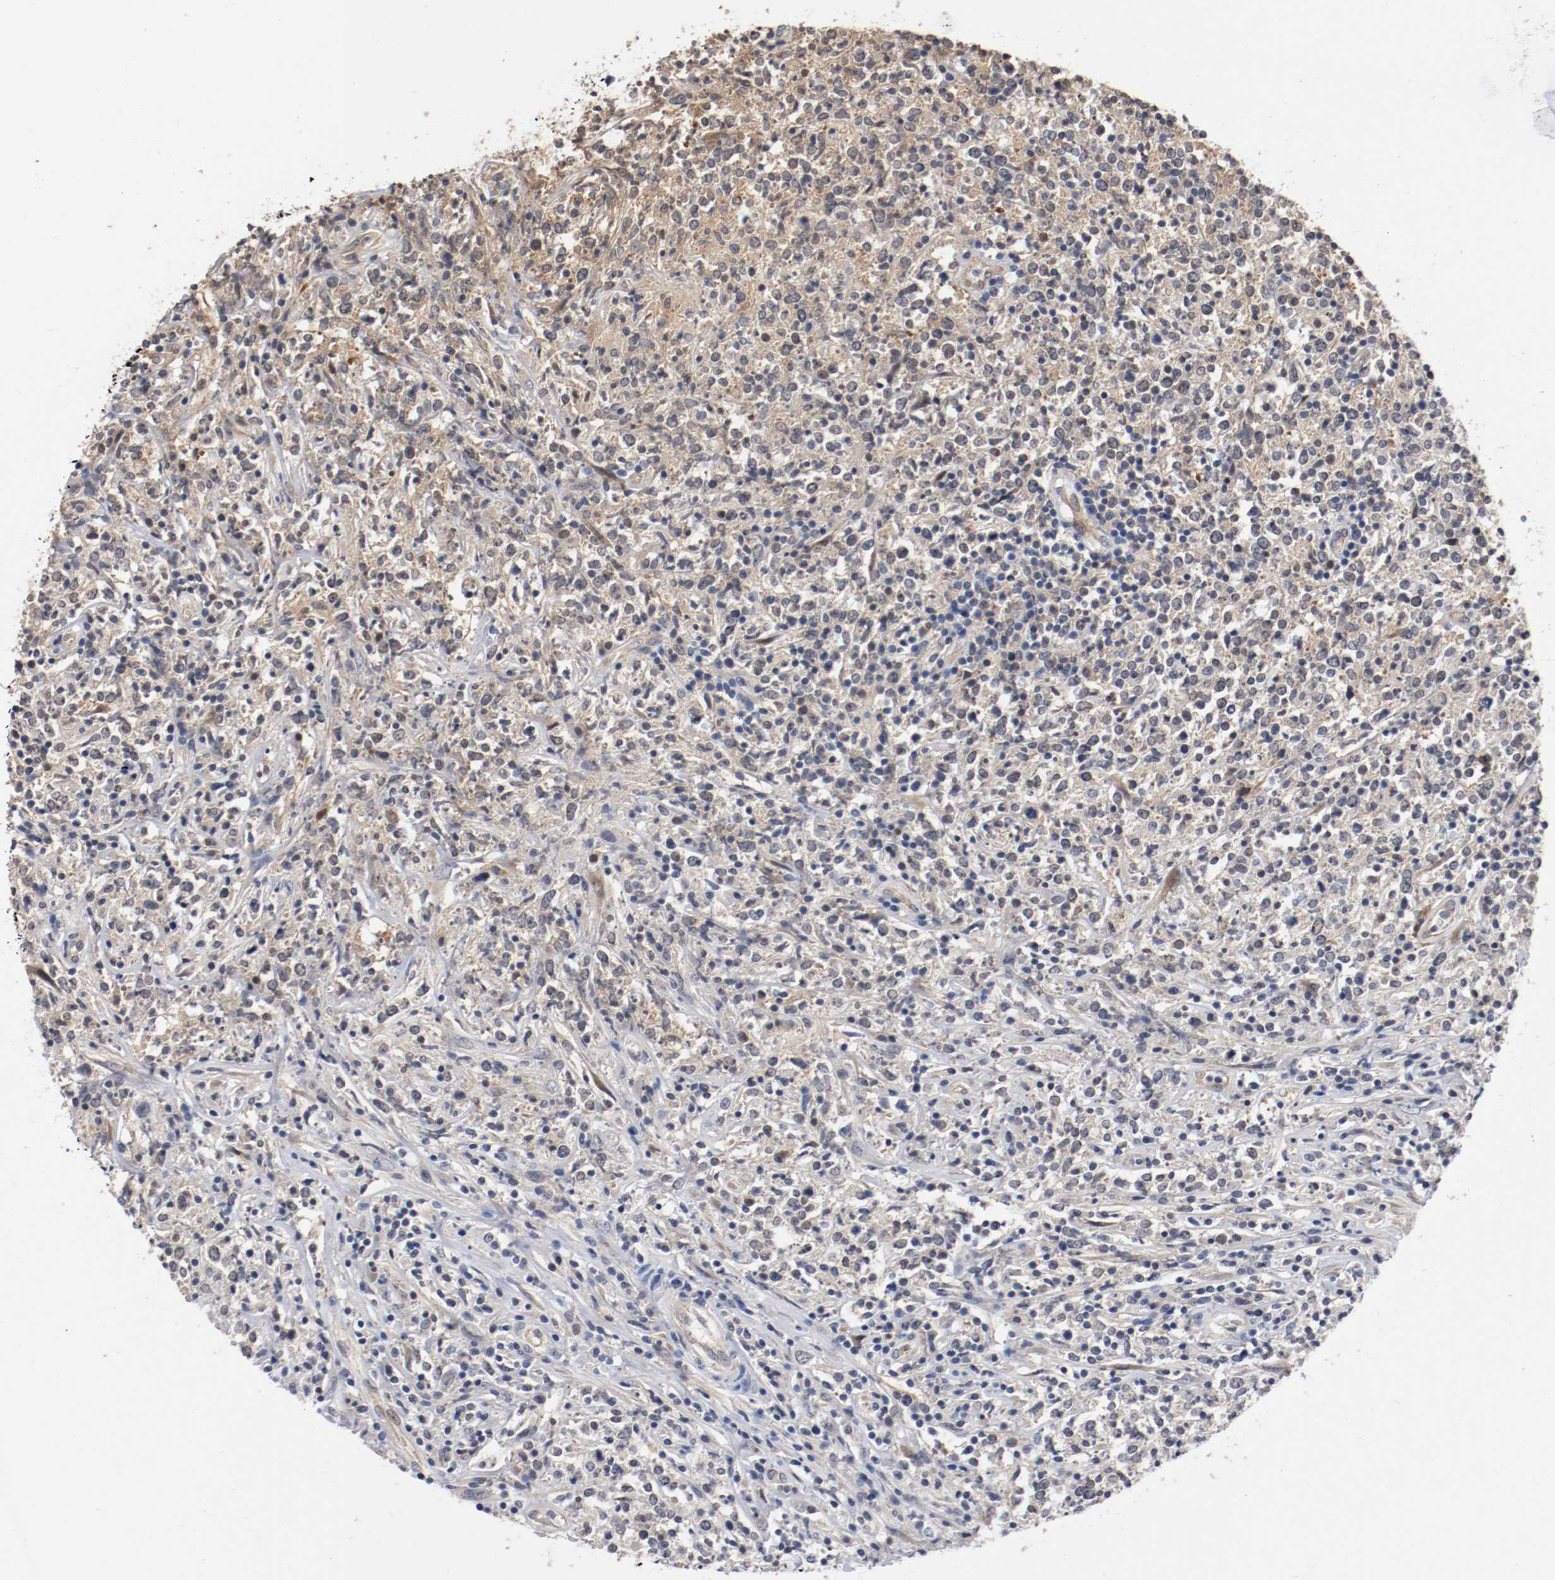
{"staining": {"intensity": "weak", "quantity": "25%-75%", "location": "cytoplasmic/membranous"}, "tissue": "lymphoma", "cell_type": "Tumor cells", "image_type": "cancer", "snomed": [{"axis": "morphology", "description": "Malignant lymphoma, non-Hodgkin's type, High grade"}, {"axis": "topography", "description": "Lymph node"}], "caption": "IHC (DAB (3,3'-diaminobenzidine)) staining of lymphoma shows weak cytoplasmic/membranous protein expression in about 25%-75% of tumor cells. (Stains: DAB in brown, nuclei in blue, Microscopy: brightfield microscopy at high magnification).", "gene": "RBM23", "patient": {"sex": "female", "age": 84}}